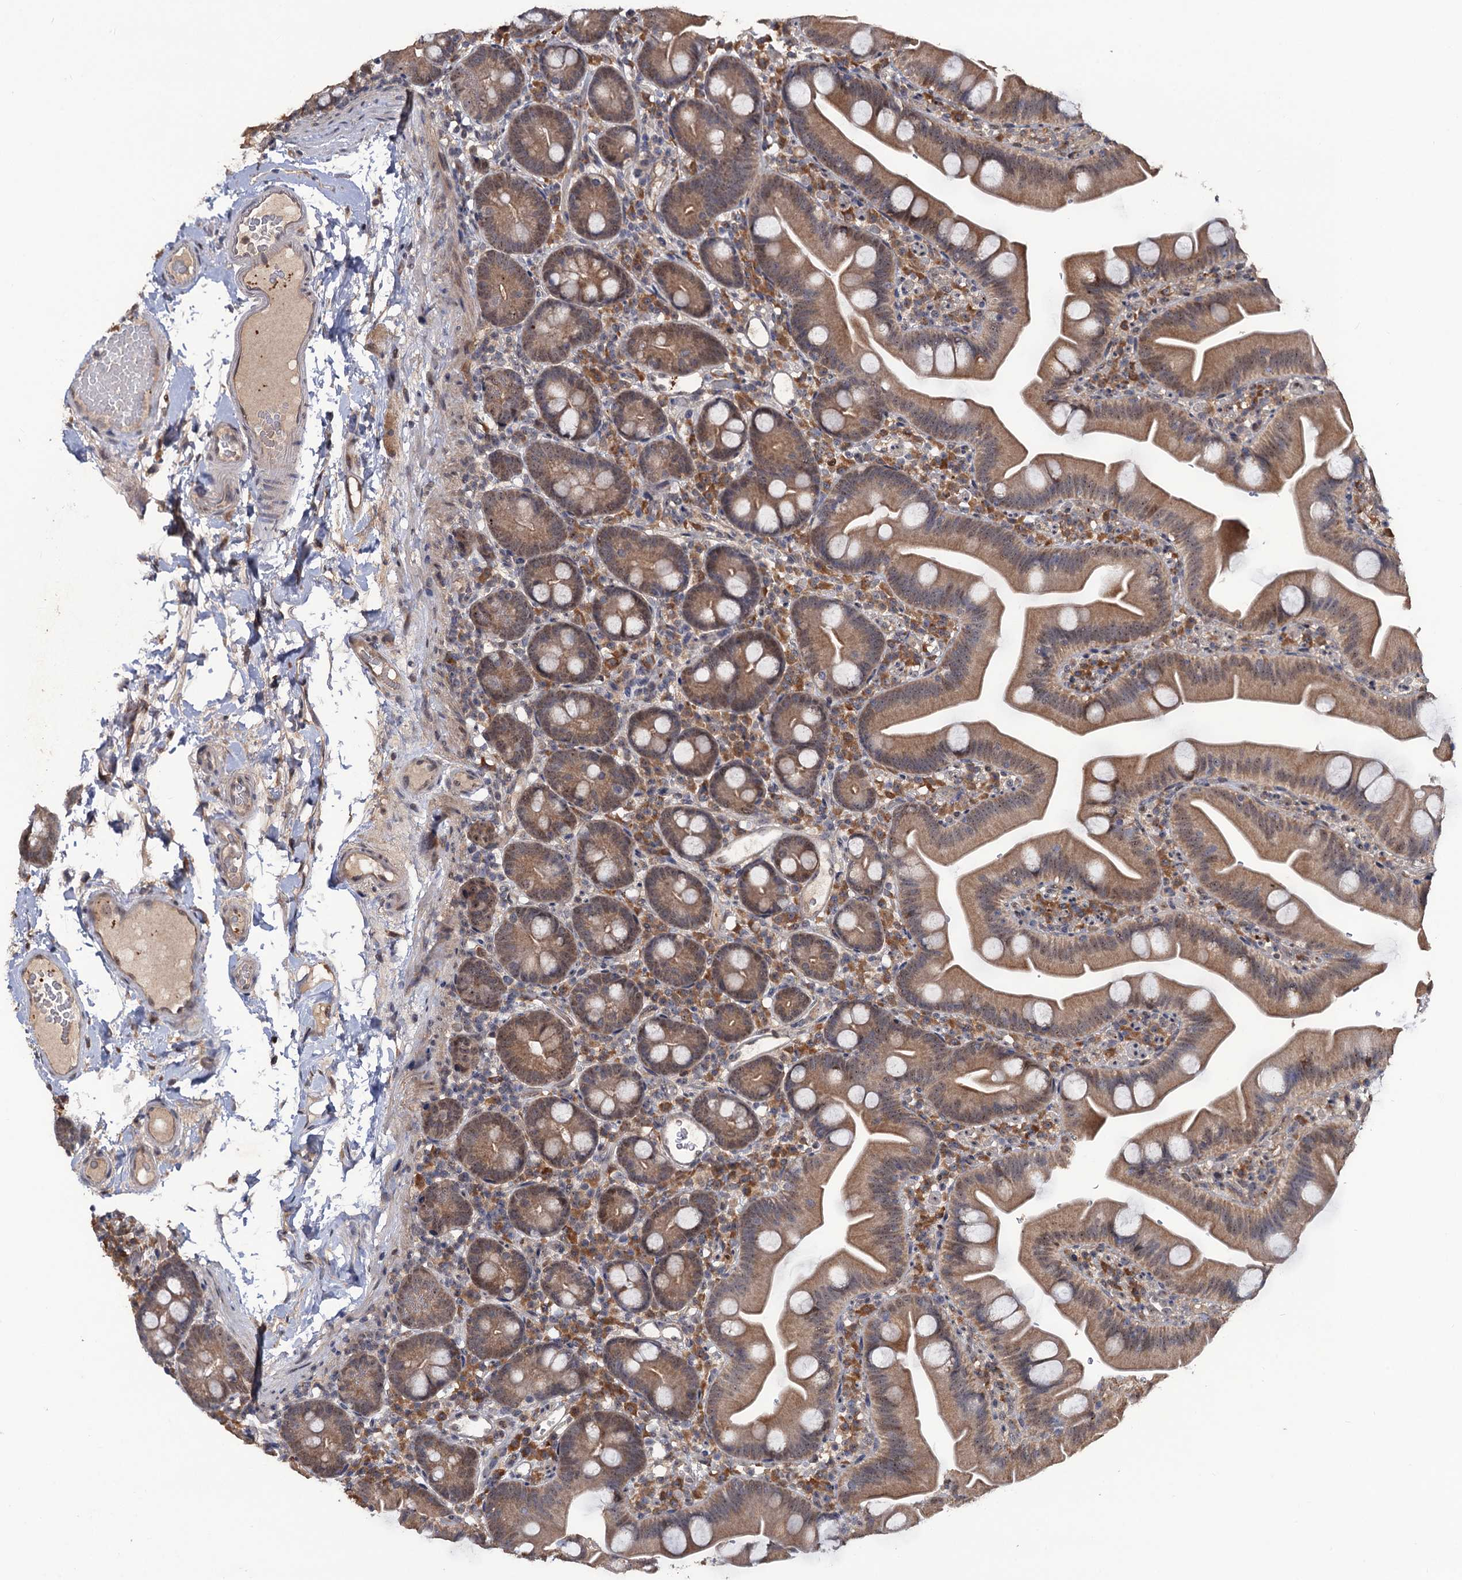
{"staining": {"intensity": "moderate", "quantity": ">75%", "location": "cytoplasmic/membranous"}, "tissue": "small intestine", "cell_type": "Glandular cells", "image_type": "normal", "snomed": [{"axis": "morphology", "description": "Normal tissue, NOS"}, {"axis": "topography", "description": "Small intestine"}], "caption": "Moderate cytoplasmic/membranous expression is present in about >75% of glandular cells in normal small intestine. Nuclei are stained in blue.", "gene": "LRRC63", "patient": {"sex": "female", "age": 68}}